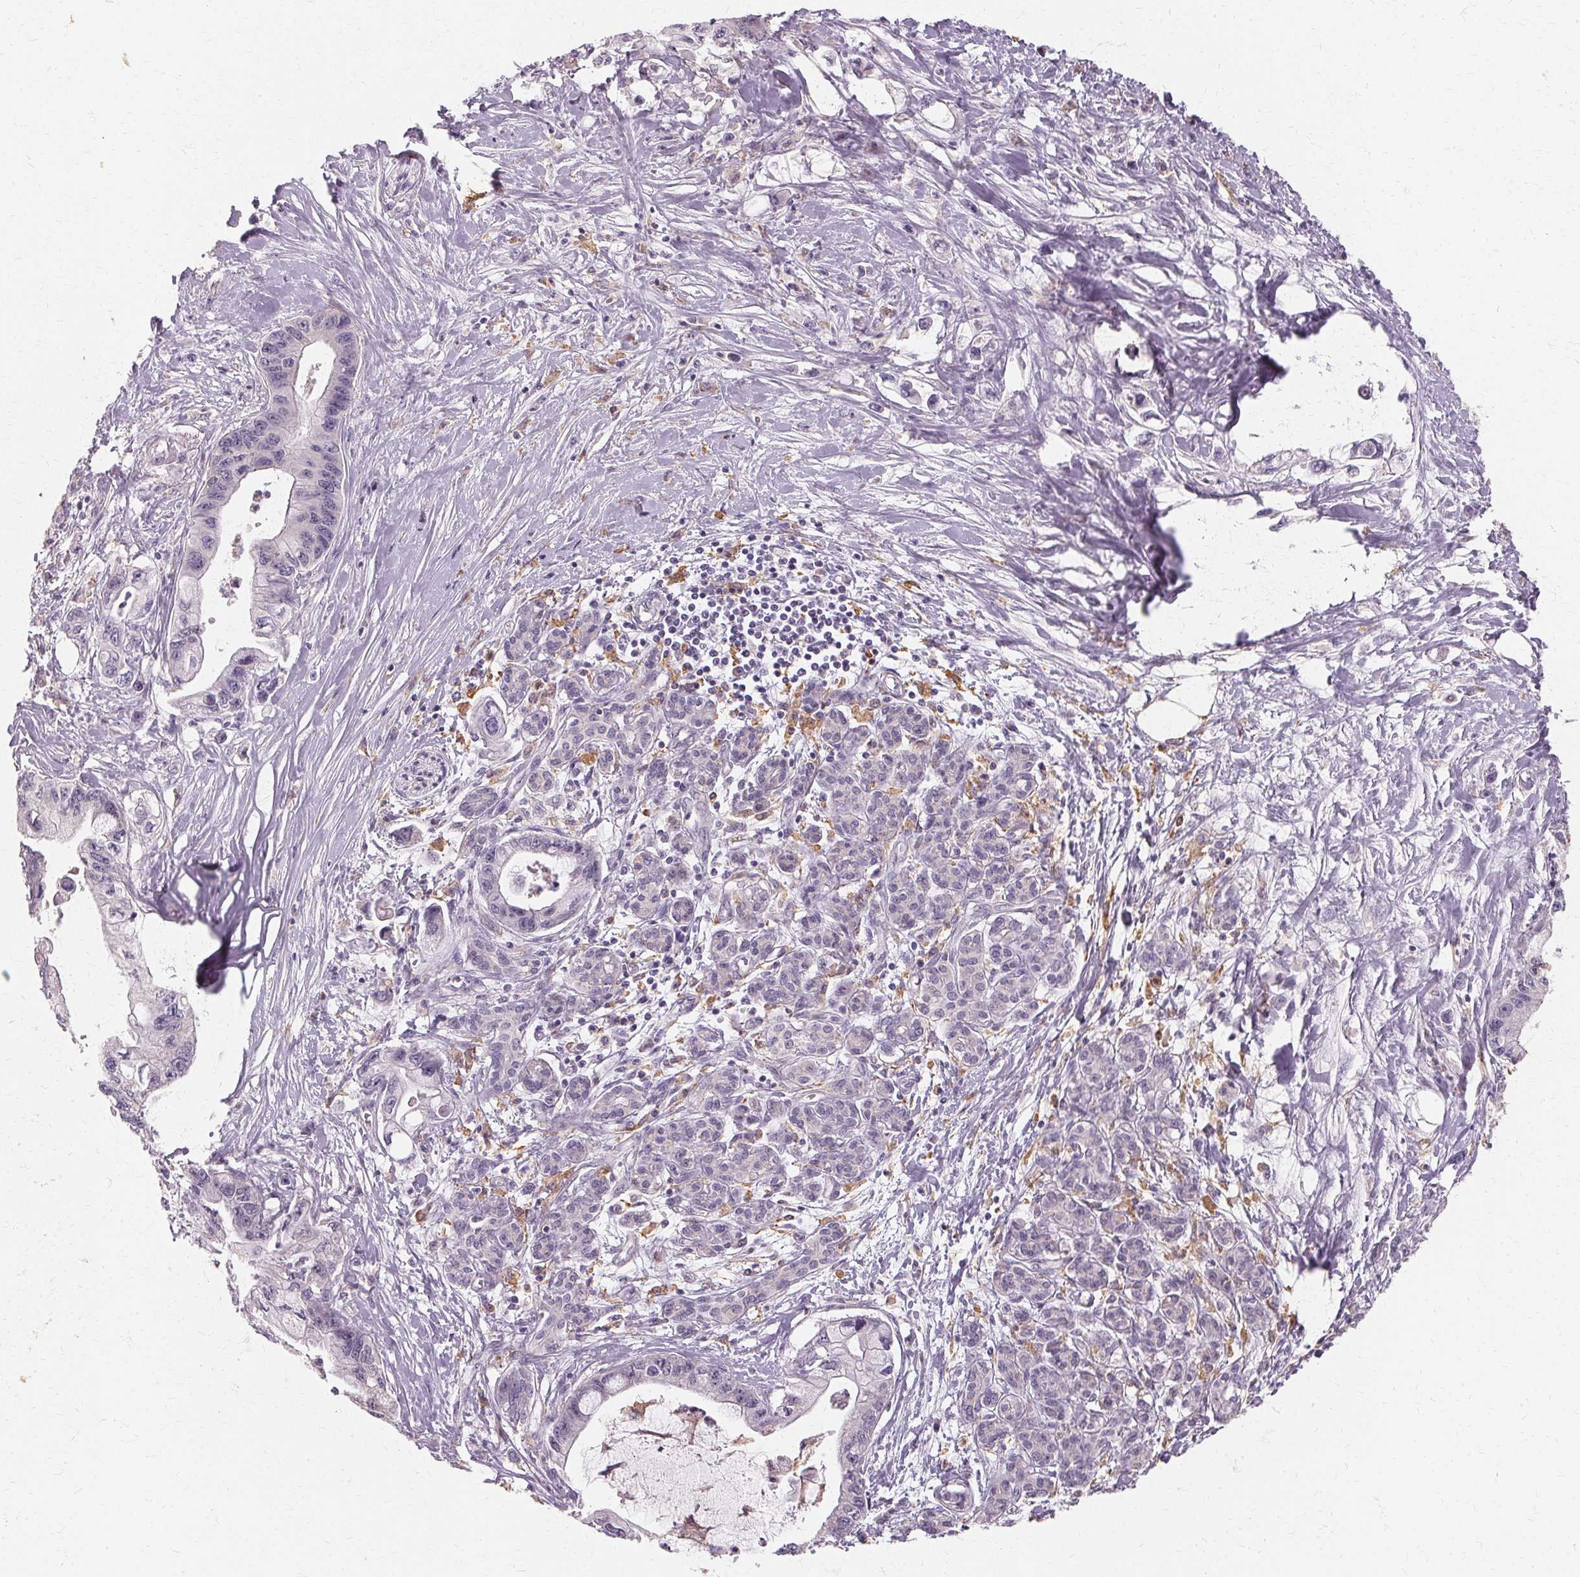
{"staining": {"intensity": "negative", "quantity": "none", "location": "none"}, "tissue": "pancreatic cancer", "cell_type": "Tumor cells", "image_type": "cancer", "snomed": [{"axis": "morphology", "description": "Adenocarcinoma, NOS"}, {"axis": "topography", "description": "Pancreas"}], "caption": "This is a micrograph of immunohistochemistry staining of pancreatic adenocarcinoma, which shows no expression in tumor cells.", "gene": "IFNGR1", "patient": {"sex": "male", "age": 61}}